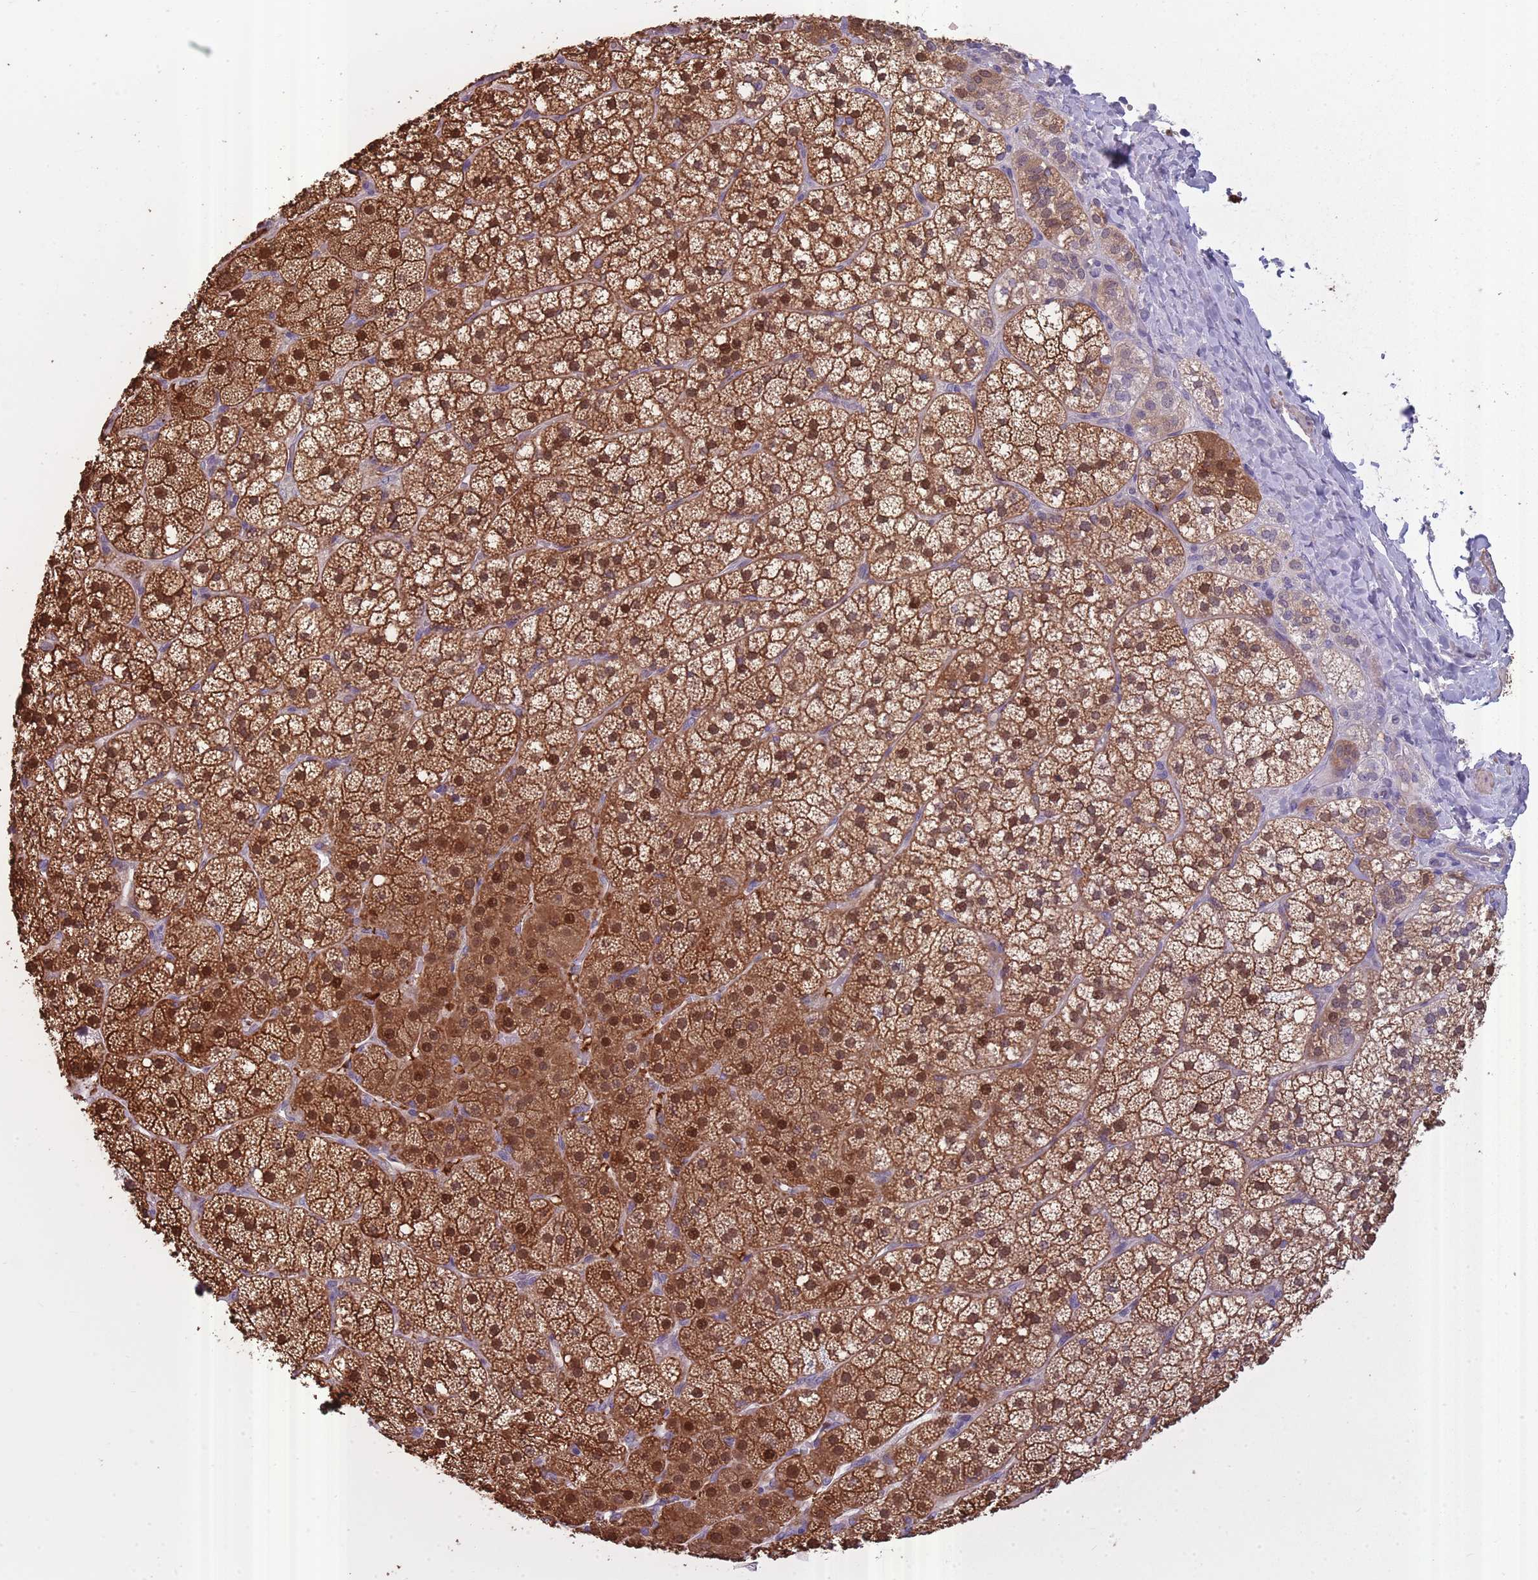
{"staining": {"intensity": "strong", "quantity": ">75%", "location": "cytoplasmic/membranous,nuclear"}, "tissue": "adrenal gland", "cell_type": "Glandular cells", "image_type": "normal", "snomed": [{"axis": "morphology", "description": "Normal tissue, NOS"}, {"axis": "topography", "description": "Adrenal gland"}], "caption": "An immunohistochemistry (IHC) micrograph of normal tissue is shown. Protein staining in brown highlights strong cytoplasmic/membranous,nuclear positivity in adrenal gland within glandular cells. Nuclei are stained in blue.", "gene": "SLC8A2", "patient": {"sex": "male", "age": 53}}